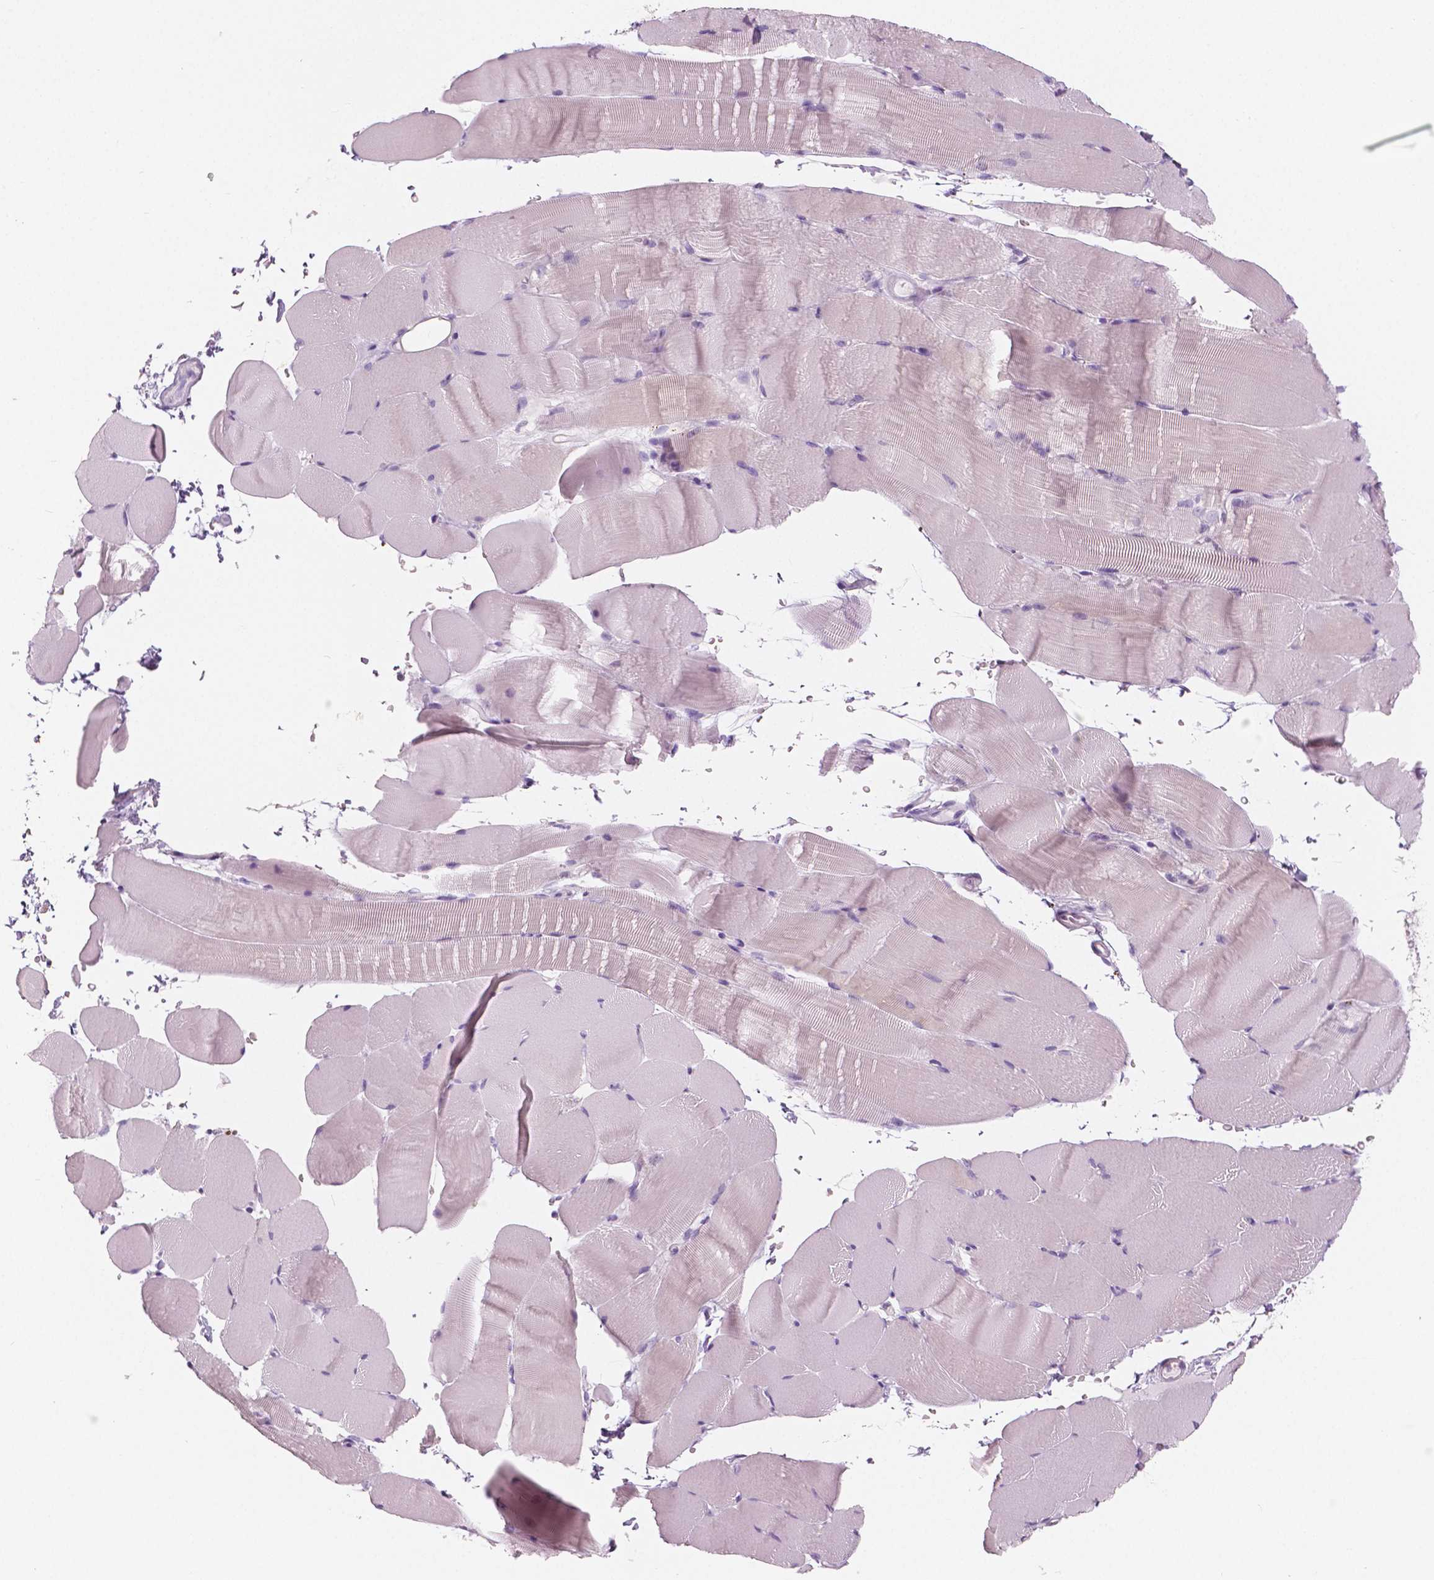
{"staining": {"intensity": "negative", "quantity": "none", "location": "none"}, "tissue": "skeletal muscle", "cell_type": "Myocytes", "image_type": "normal", "snomed": [{"axis": "morphology", "description": "Normal tissue, NOS"}, {"axis": "topography", "description": "Skeletal muscle"}], "caption": "The histopathology image shows no significant staining in myocytes of skeletal muscle. Nuclei are stained in blue.", "gene": "A4GNT", "patient": {"sex": "female", "age": 37}}